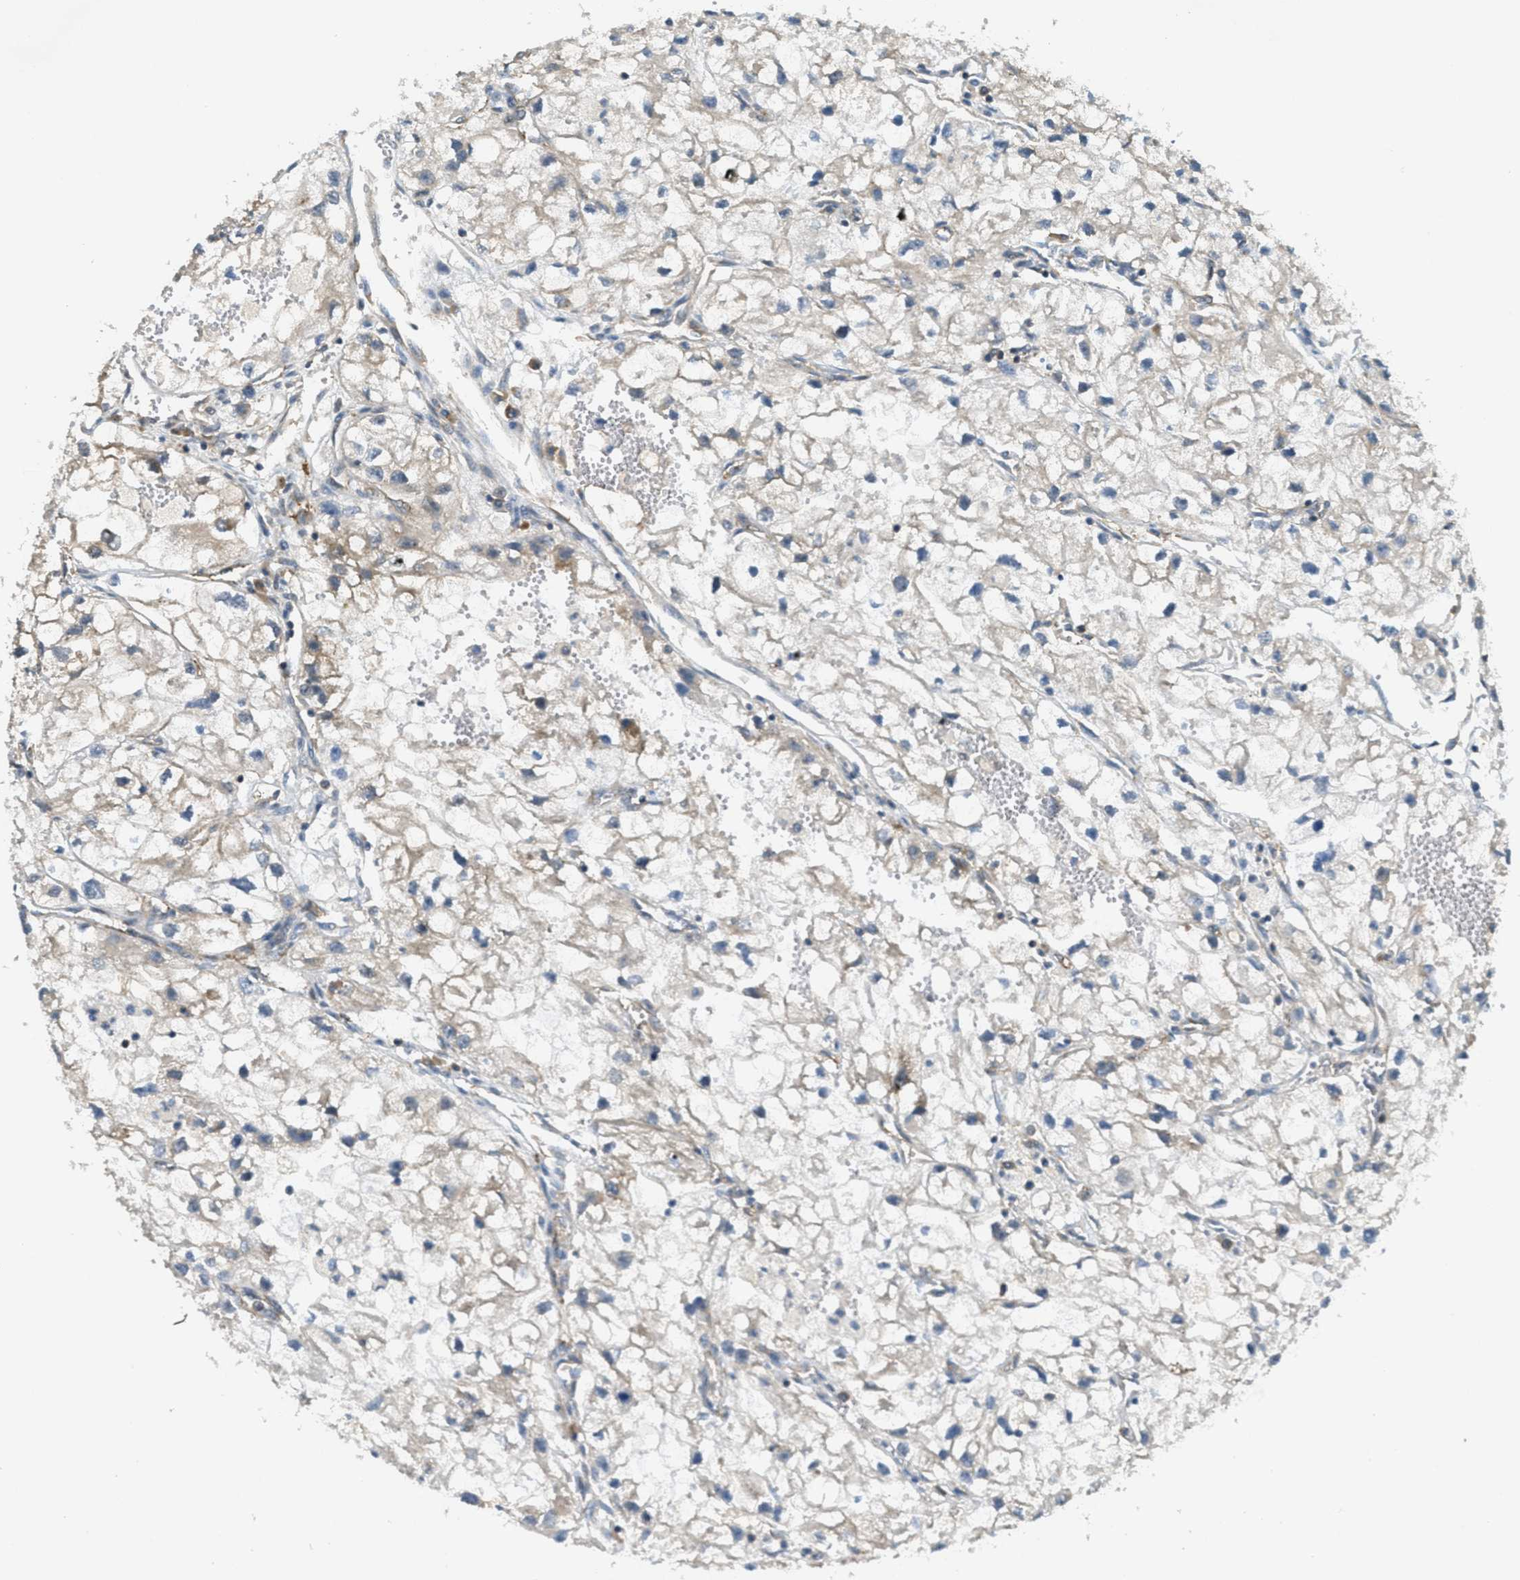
{"staining": {"intensity": "weak", "quantity": "<25%", "location": "cytoplasmic/membranous"}, "tissue": "renal cancer", "cell_type": "Tumor cells", "image_type": "cancer", "snomed": [{"axis": "morphology", "description": "Adenocarcinoma, NOS"}, {"axis": "topography", "description": "Kidney"}], "caption": "Immunohistochemistry histopathology image of neoplastic tissue: human renal adenocarcinoma stained with DAB displays no significant protein staining in tumor cells.", "gene": "JCAD", "patient": {"sex": "female", "age": 70}}